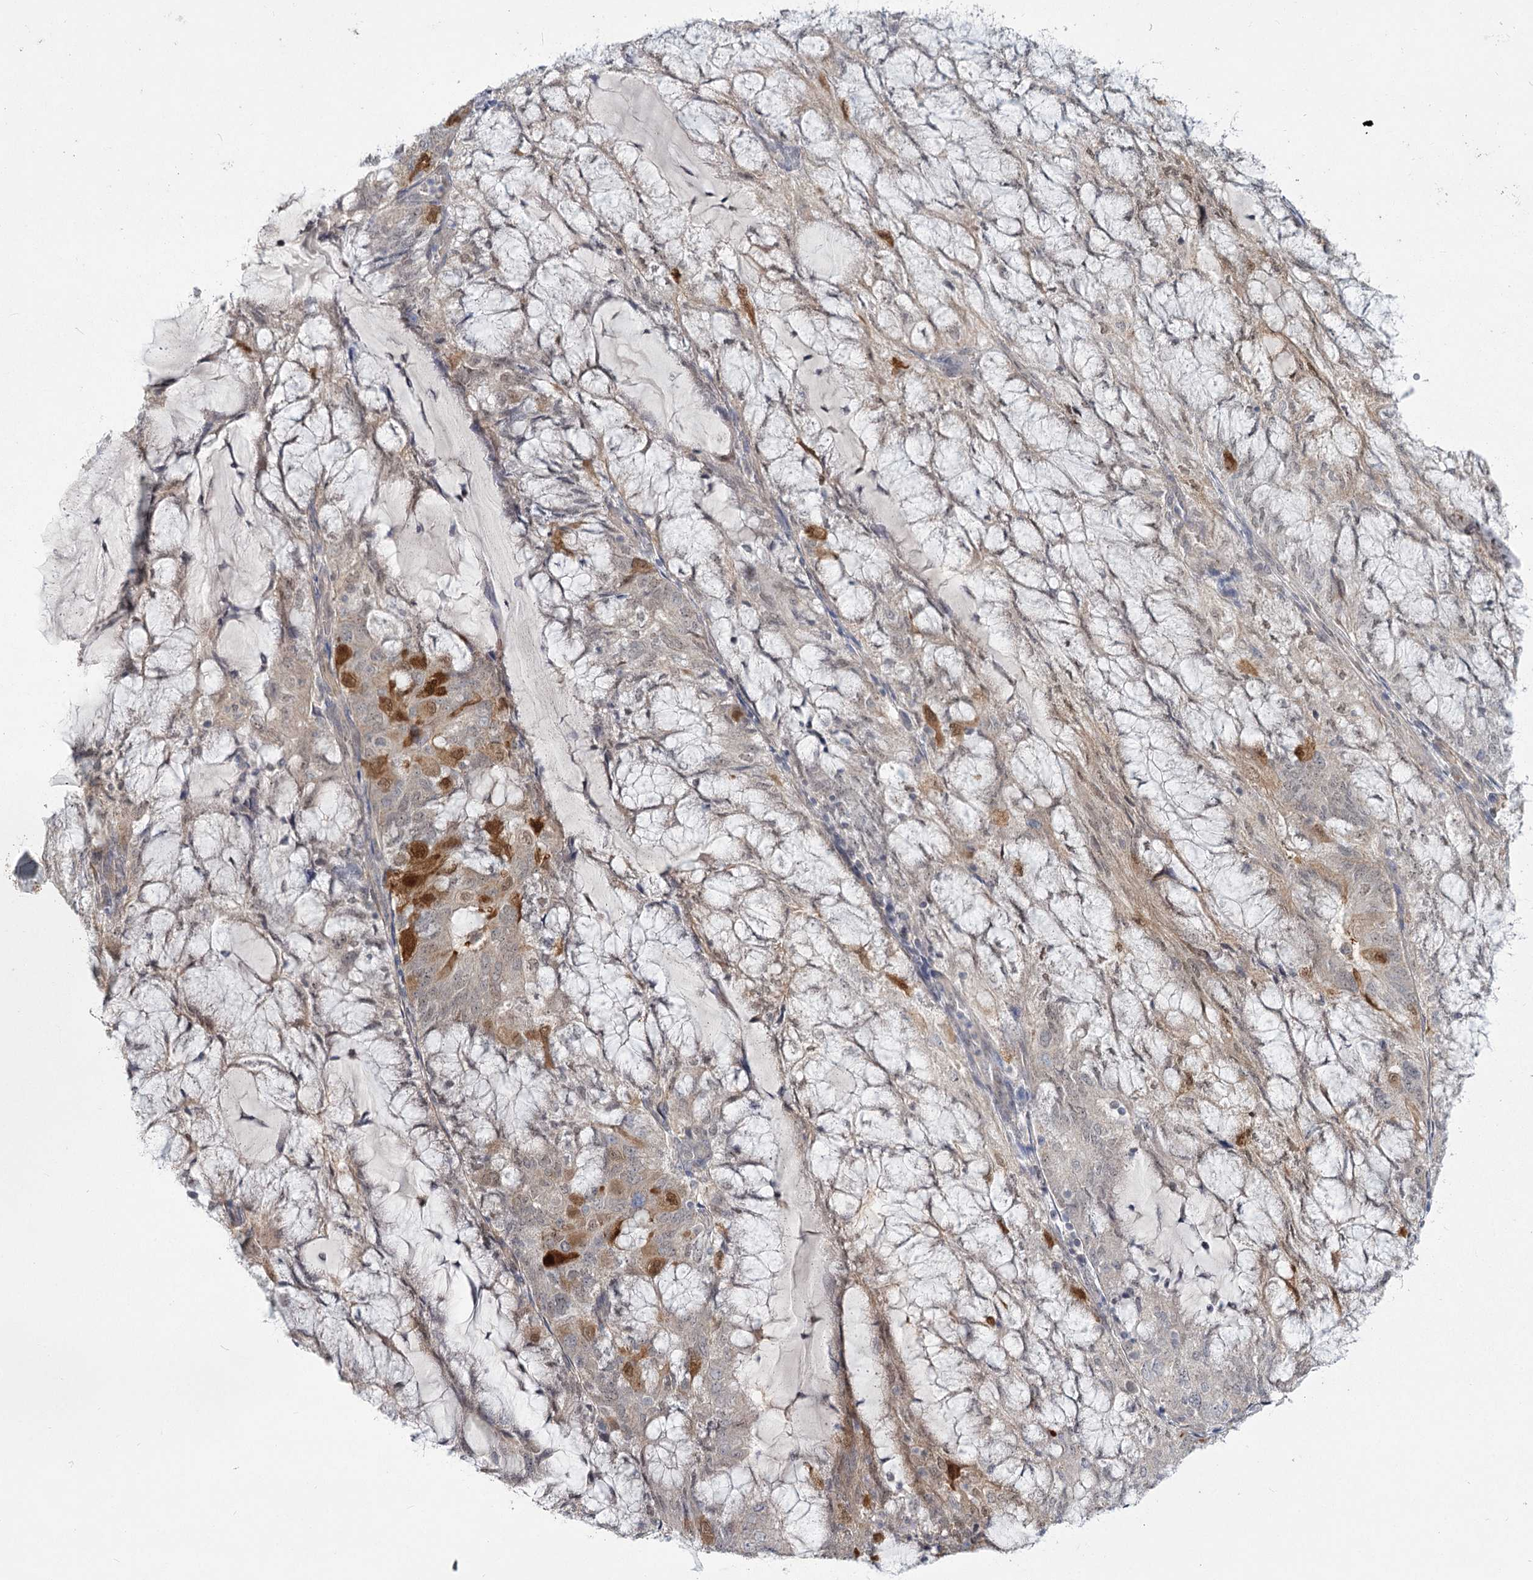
{"staining": {"intensity": "strong", "quantity": "<25%", "location": "cytoplasmic/membranous"}, "tissue": "endometrial cancer", "cell_type": "Tumor cells", "image_type": "cancer", "snomed": [{"axis": "morphology", "description": "Adenocarcinoma, NOS"}, {"axis": "topography", "description": "Endometrium"}], "caption": "Endometrial cancer stained for a protein demonstrates strong cytoplasmic/membranous positivity in tumor cells. (brown staining indicates protein expression, while blue staining denotes nuclei).", "gene": "TBC1D9B", "patient": {"sex": "female", "age": 81}}